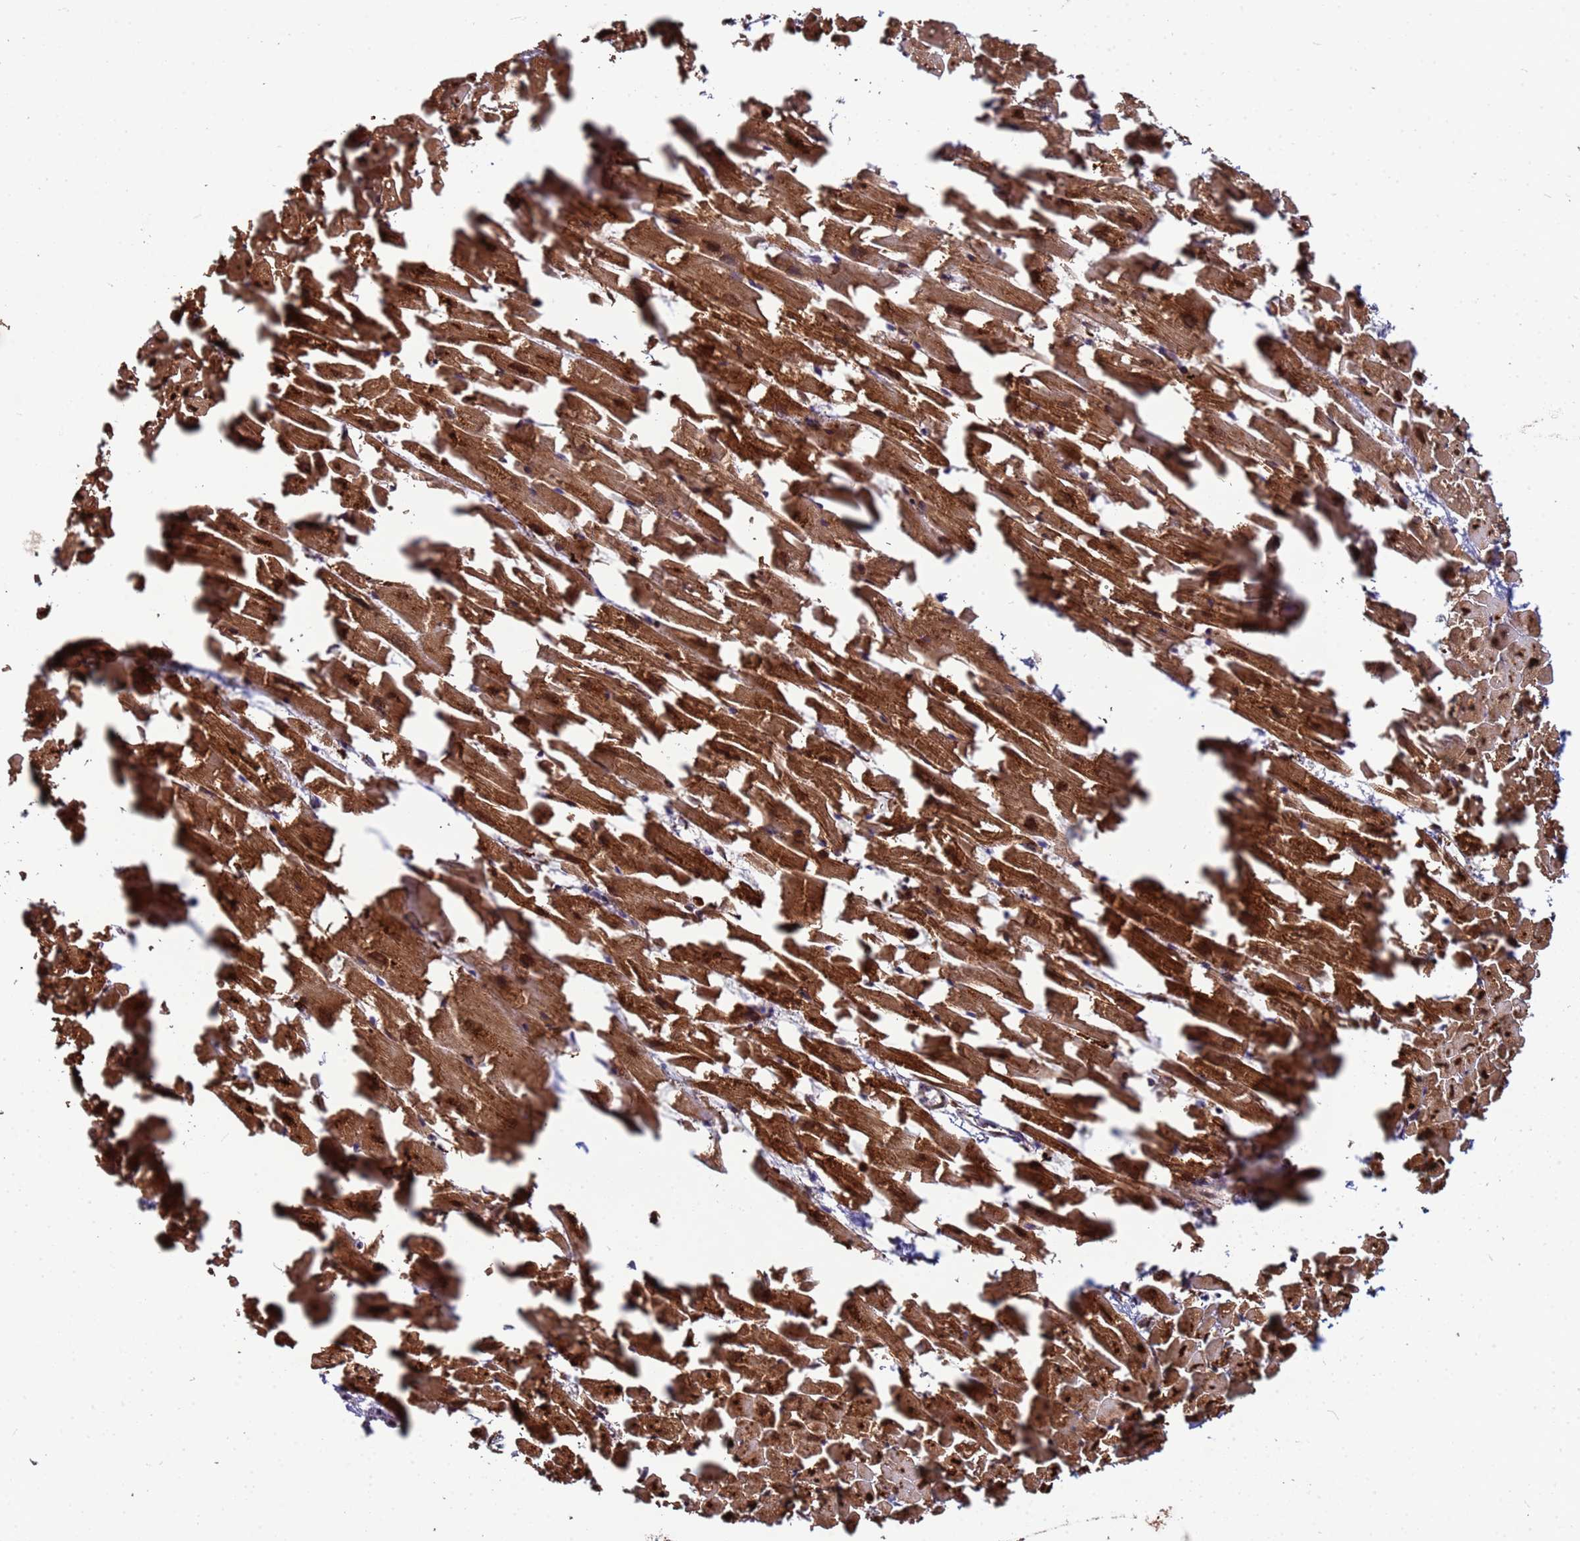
{"staining": {"intensity": "strong", "quantity": ">75%", "location": "cytoplasmic/membranous,nuclear"}, "tissue": "heart muscle", "cell_type": "Cardiomyocytes", "image_type": "normal", "snomed": [{"axis": "morphology", "description": "Normal tissue, NOS"}, {"axis": "topography", "description": "Heart"}], "caption": "Immunohistochemistry (IHC) micrograph of unremarkable heart muscle: heart muscle stained using immunohistochemistry (IHC) displays high levels of strong protein expression localized specifically in the cytoplasmic/membranous,nuclear of cardiomyocytes, appearing as a cytoplasmic/membranous,nuclear brown color.", "gene": "SLC25A37", "patient": {"sex": "female", "age": 64}}